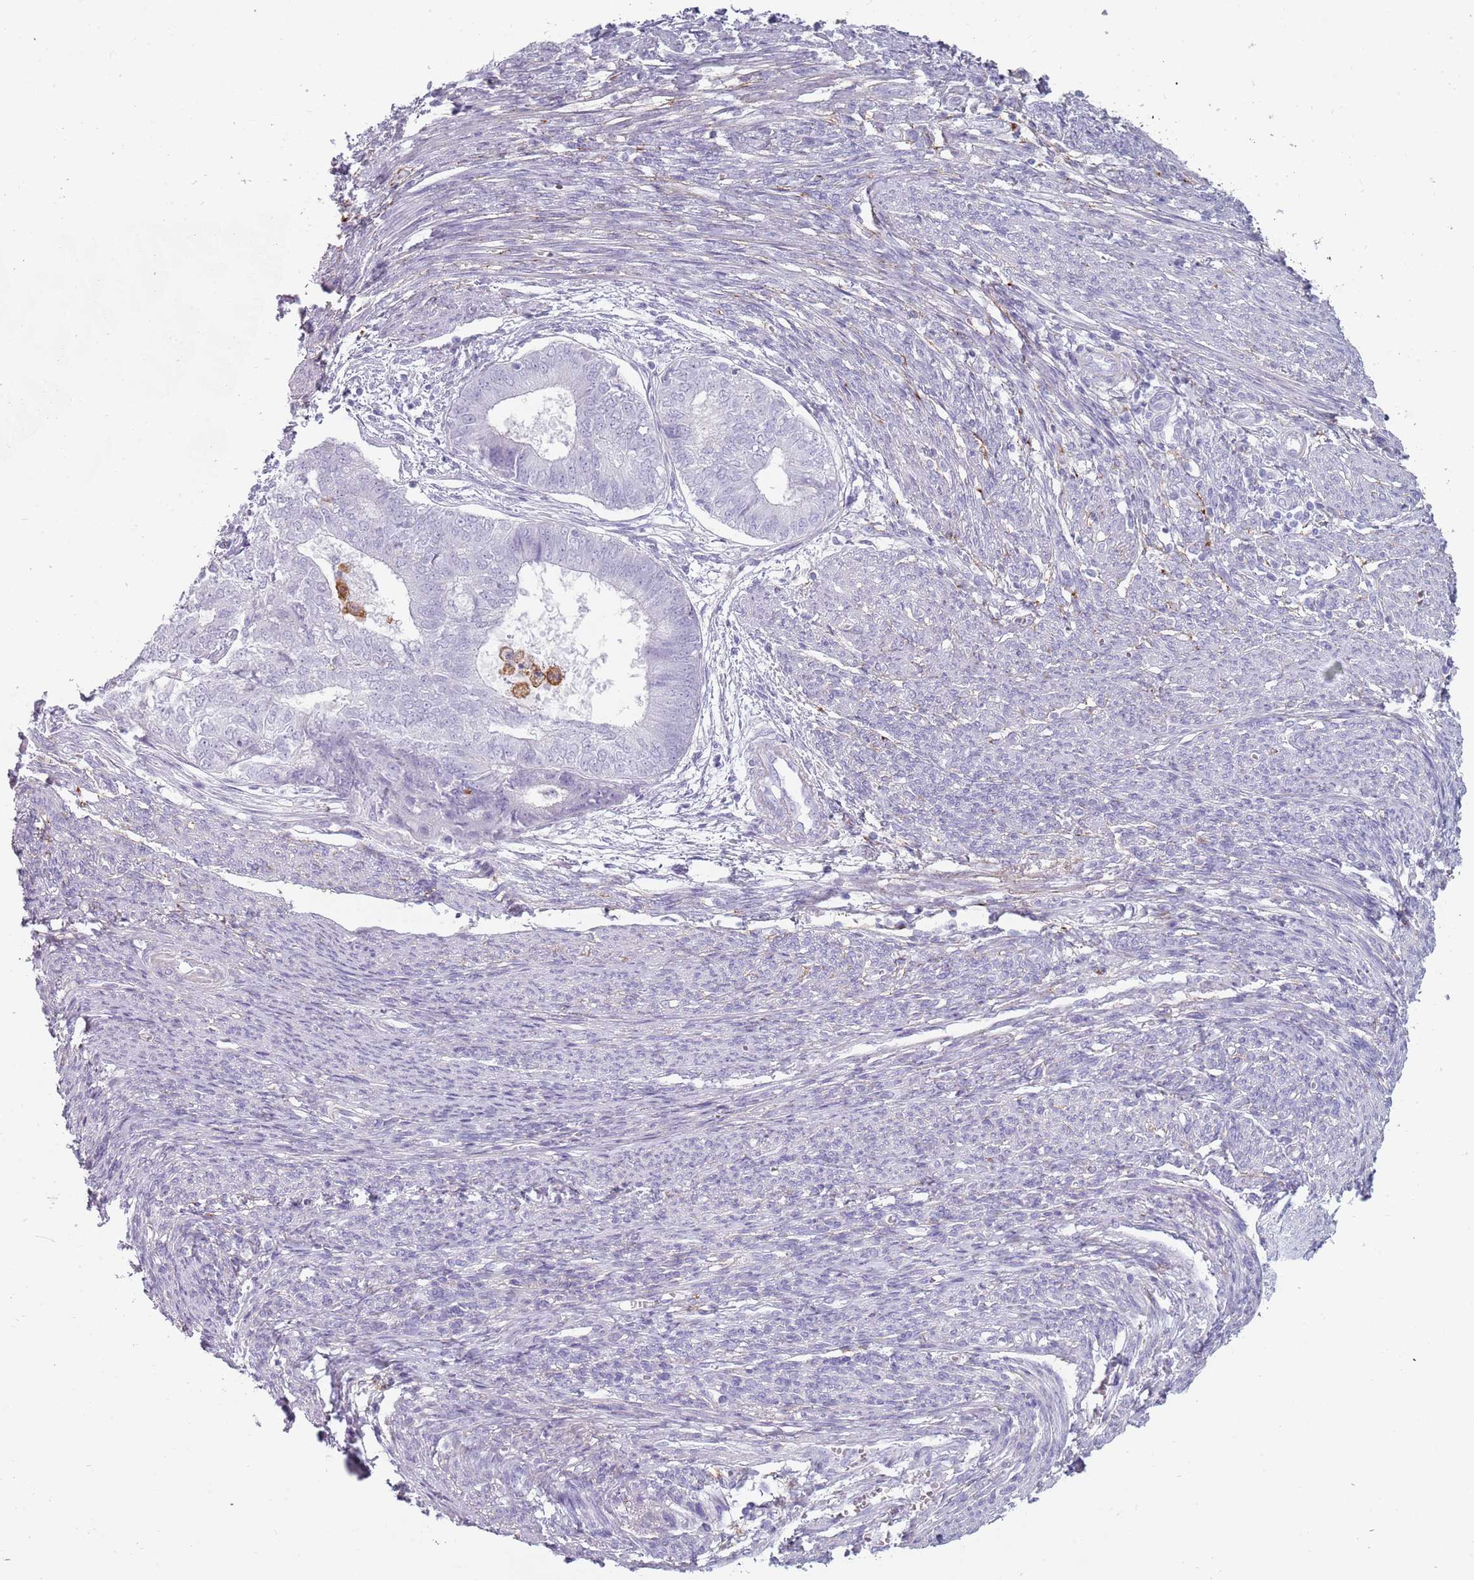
{"staining": {"intensity": "negative", "quantity": "none", "location": "none"}, "tissue": "endometrial cancer", "cell_type": "Tumor cells", "image_type": "cancer", "snomed": [{"axis": "morphology", "description": "Adenocarcinoma, NOS"}, {"axis": "topography", "description": "Endometrium"}], "caption": "Protein analysis of endometrial adenocarcinoma demonstrates no significant staining in tumor cells. (IHC, brightfield microscopy, high magnification).", "gene": "COLEC12", "patient": {"sex": "female", "age": 62}}